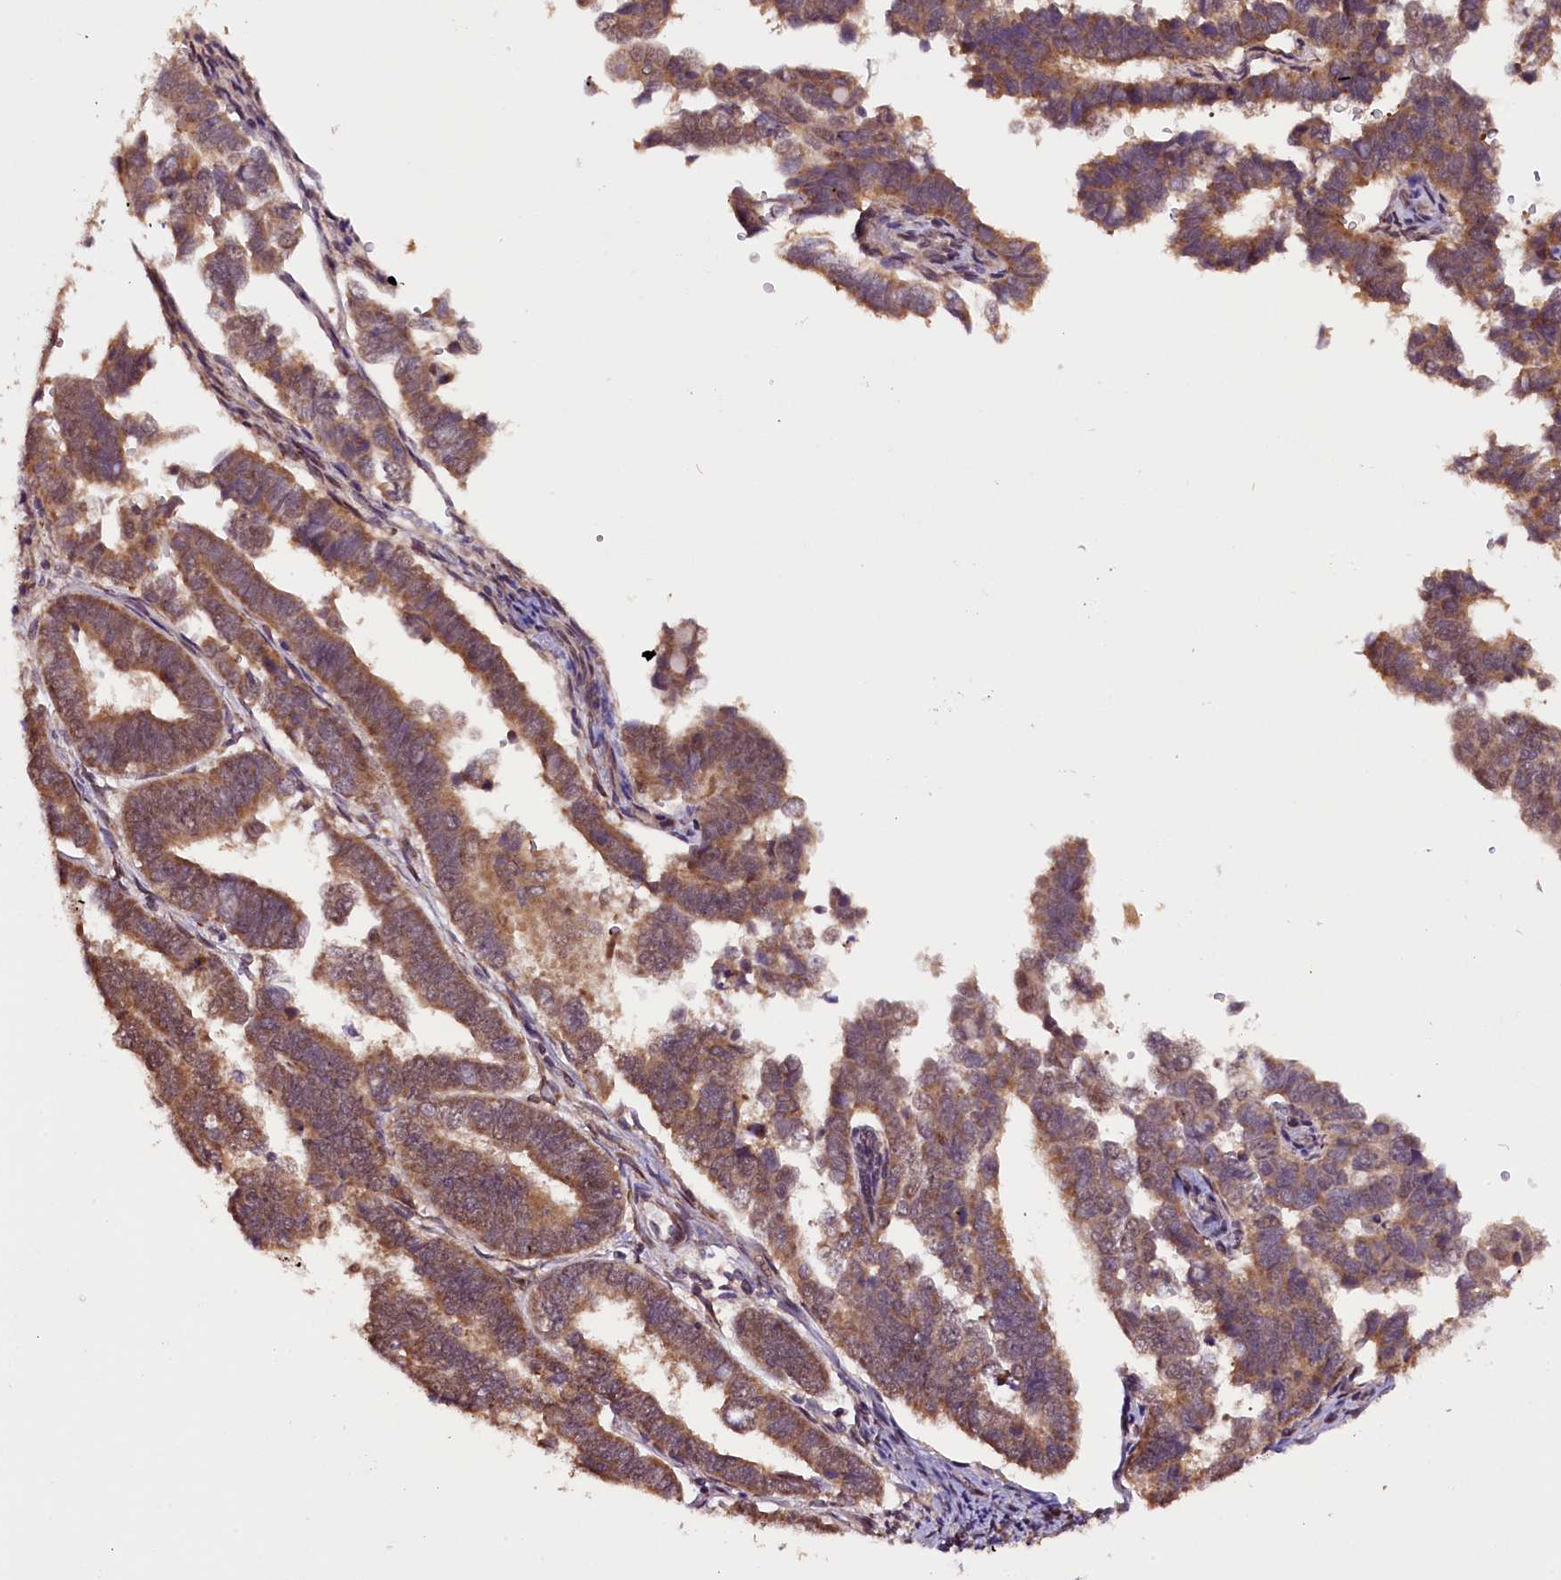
{"staining": {"intensity": "moderate", "quantity": ">75%", "location": "cytoplasmic/membranous,nuclear"}, "tissue": "endometrial cancer", "cell_type": "Tumor cells", "image_type": "cancer", "snomed": [{"axis": "morphology", "description": "Adenocarcinoma, NOS"}, {"axis": "topography", "description": "Endometrium"}], "caption": "Protein positivity by immunohistochemistry demonstrates moderate cytoplasmic/membranous and nuclear positivity in approximately >75% of tumor cells in adenocarcinoma (endometrial).", "gene": "RPUSD2", "patient": {"sex": "female", "age": 75}}